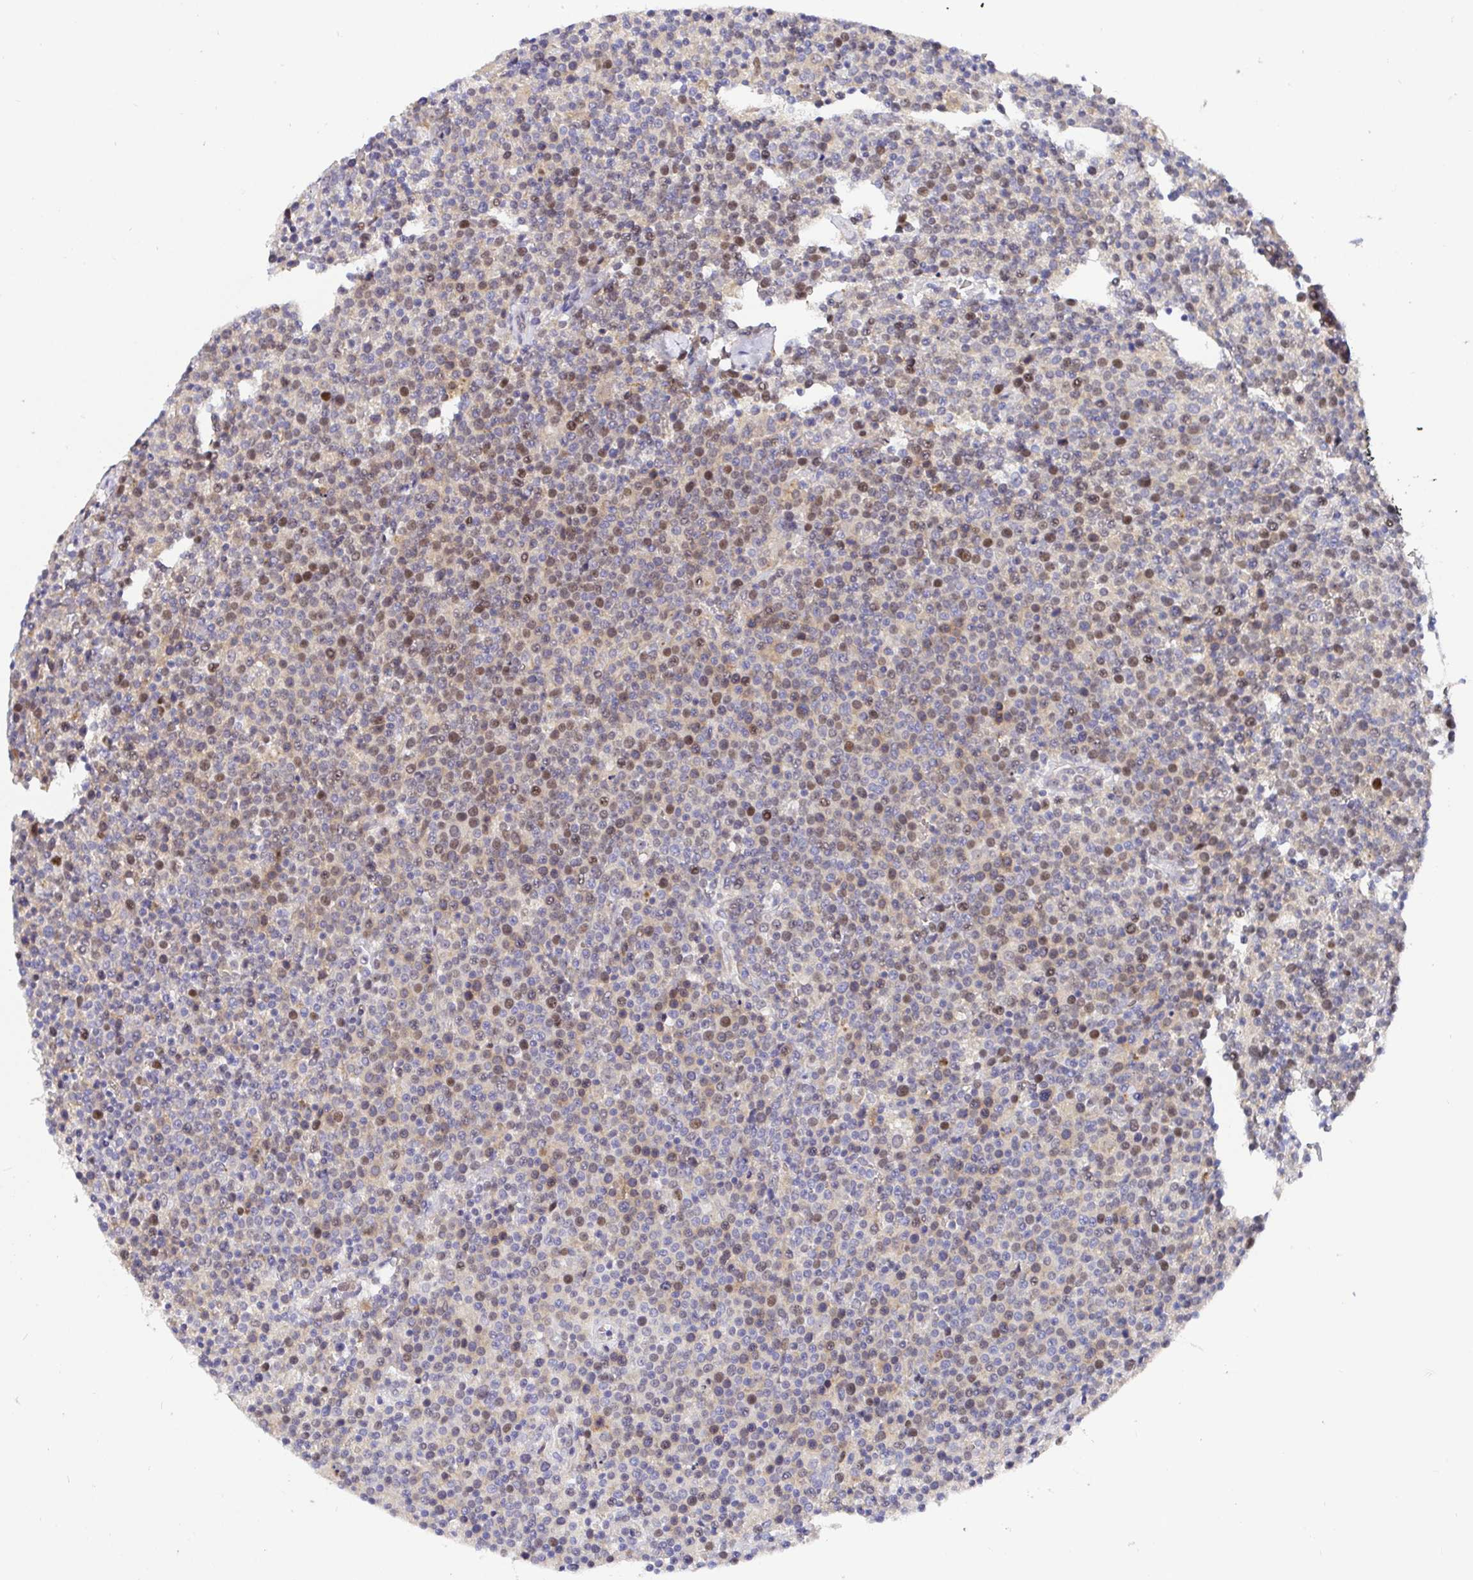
{"staining": {"intensity": "moderate", "quantity": "25%-75%", "location": "nuclear"}, "tissue": "lymphoma", "cell_type": "Tumor cells", "image_type": "cancer", "snomed": [{"axis": "morphology", "description": "Malignant lymphoma, non-Hodgkin's type, High grade"}, {"axis": "topography", "description": "Lymph node"}], "caption": "The photomicrograph reveals staining of malignant lymphoma, non-Hodgkin's type (high-grade), revealing moderate nuclear protein positivity (brown color) within tumor cells. Using DAB (3,3'-diaminobenzidine) (brown) and hematoxylin (blue) stains, captured at high magnification using brightfield microscopy.", "gene": "TIMELESS", "patient": {"sex": "male", "age": 61}}